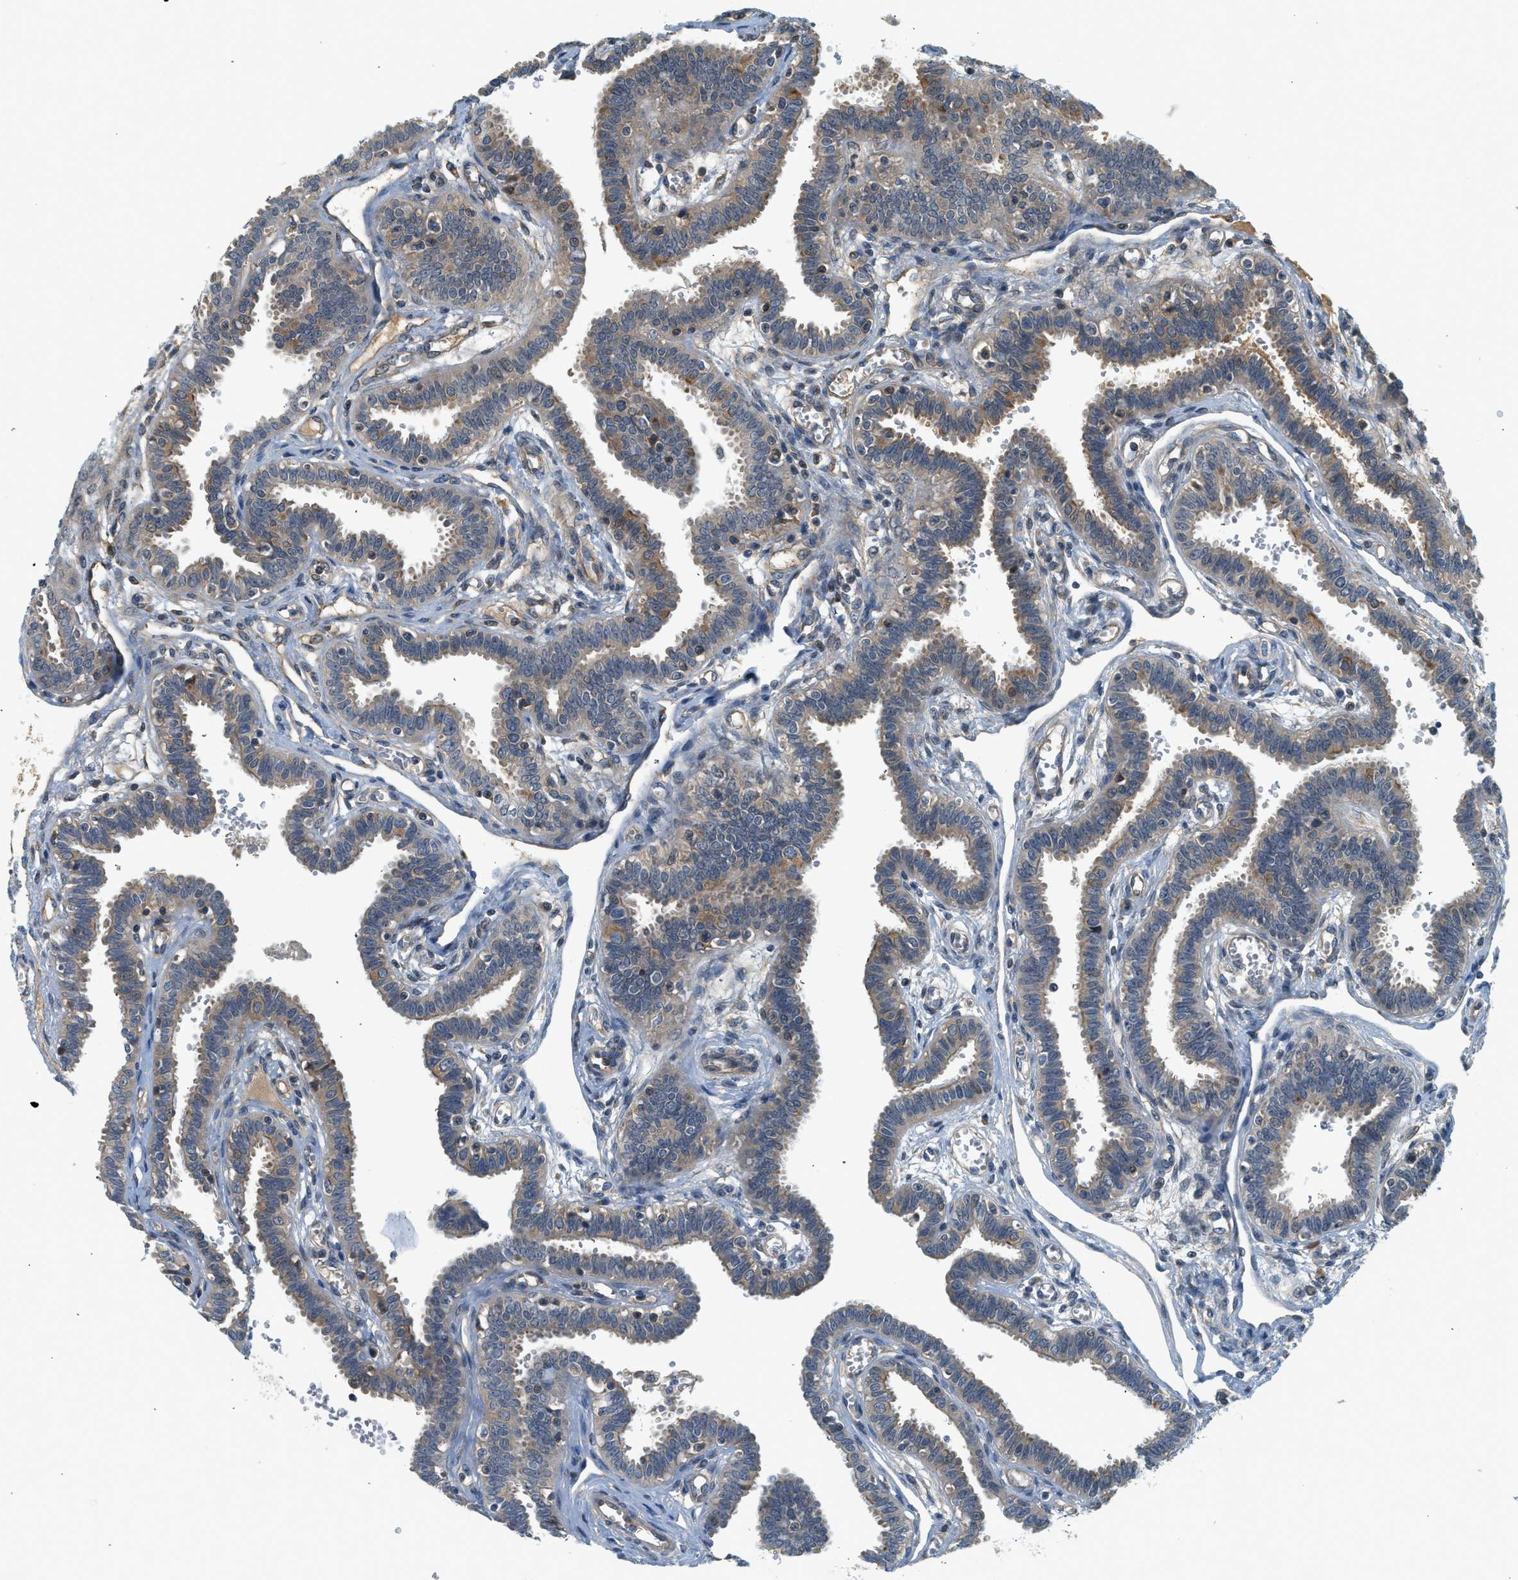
{"staining": {"intensity": "moderate", "quantity": "25%-75%", "location": "cytoplasmic/membranous"}, "tissue": "fallopian tube", "cell_type": "Glandular cells", "image_type": "normal", "snomed": [{"axis": "morphology", "description": "Normal tissue, NOS"}, {"axis": "topography", "description": "Fallopian tube"}], "caption": "A brown stain labels moderate cytoplasmic/membranous staining of a protein in glandular cells of benign fallopian tube. The staining was performed using DAB (3,3'-diaminobenzidine), with brown indicating positive protein expression. Nuclei are stained blue with hematoxylin.", "gene": "KCNK1", "patient": {"sex": "female", "age": 32}}